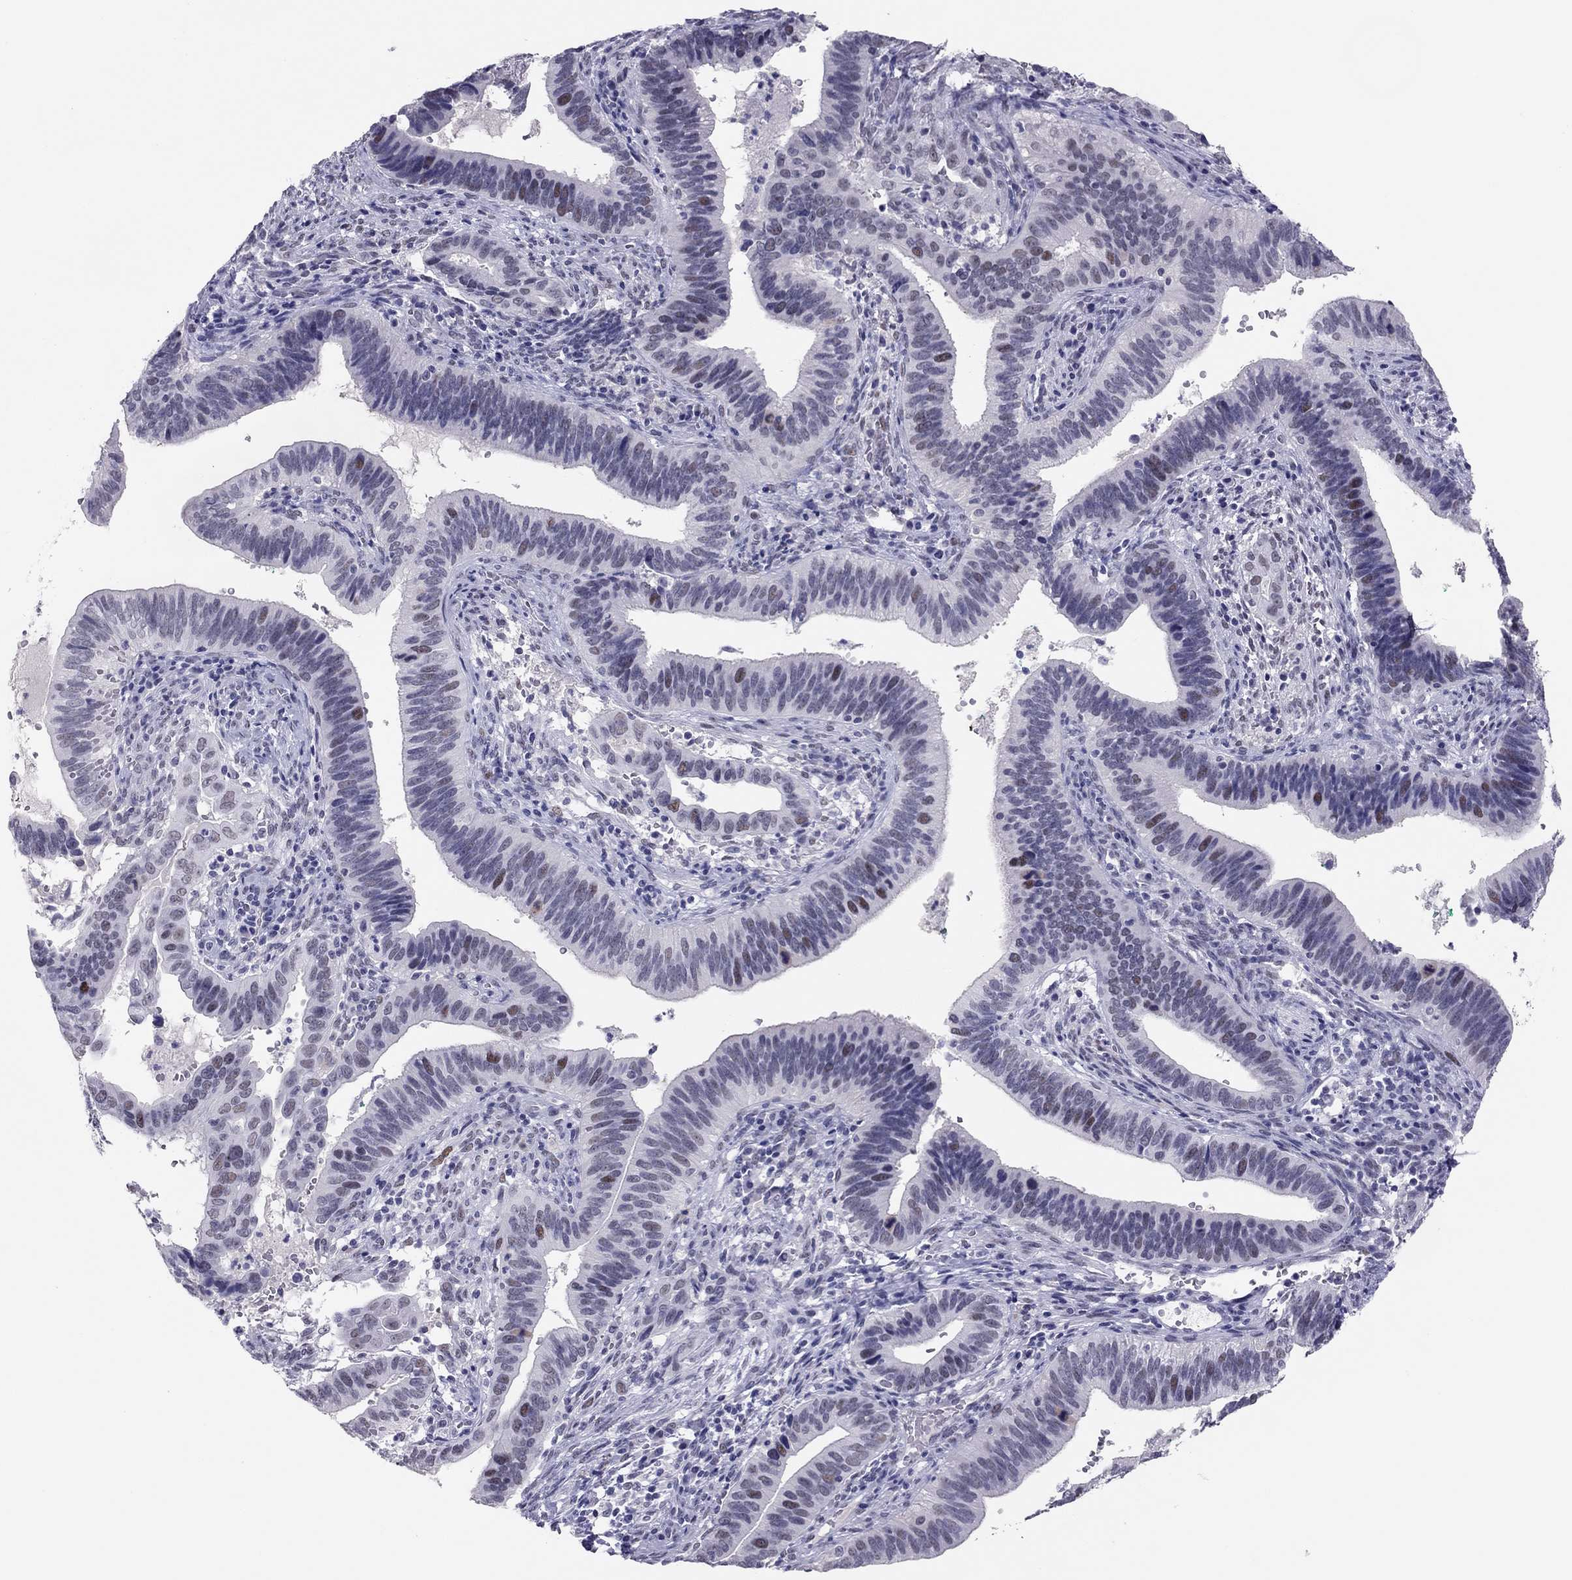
{"staining": {"intensity": "weak", "quantity": "<25%", "location": "nuclear"}, "tissue": "cervical cancer", "cell_type": "Tumor cells", "image_type": "cancer", "snomed": [{"axis": "morphology", "description": "Adenocarcinoma, NOS"}, {"axis": "topography", "description": "Cervix"}], "caption": "IHC of cervical cancer (adenocarcinoma) displays no staining in tumor cells.", "gene": "PHOX2A", "patient": {"sex": "female", "age": 42}}